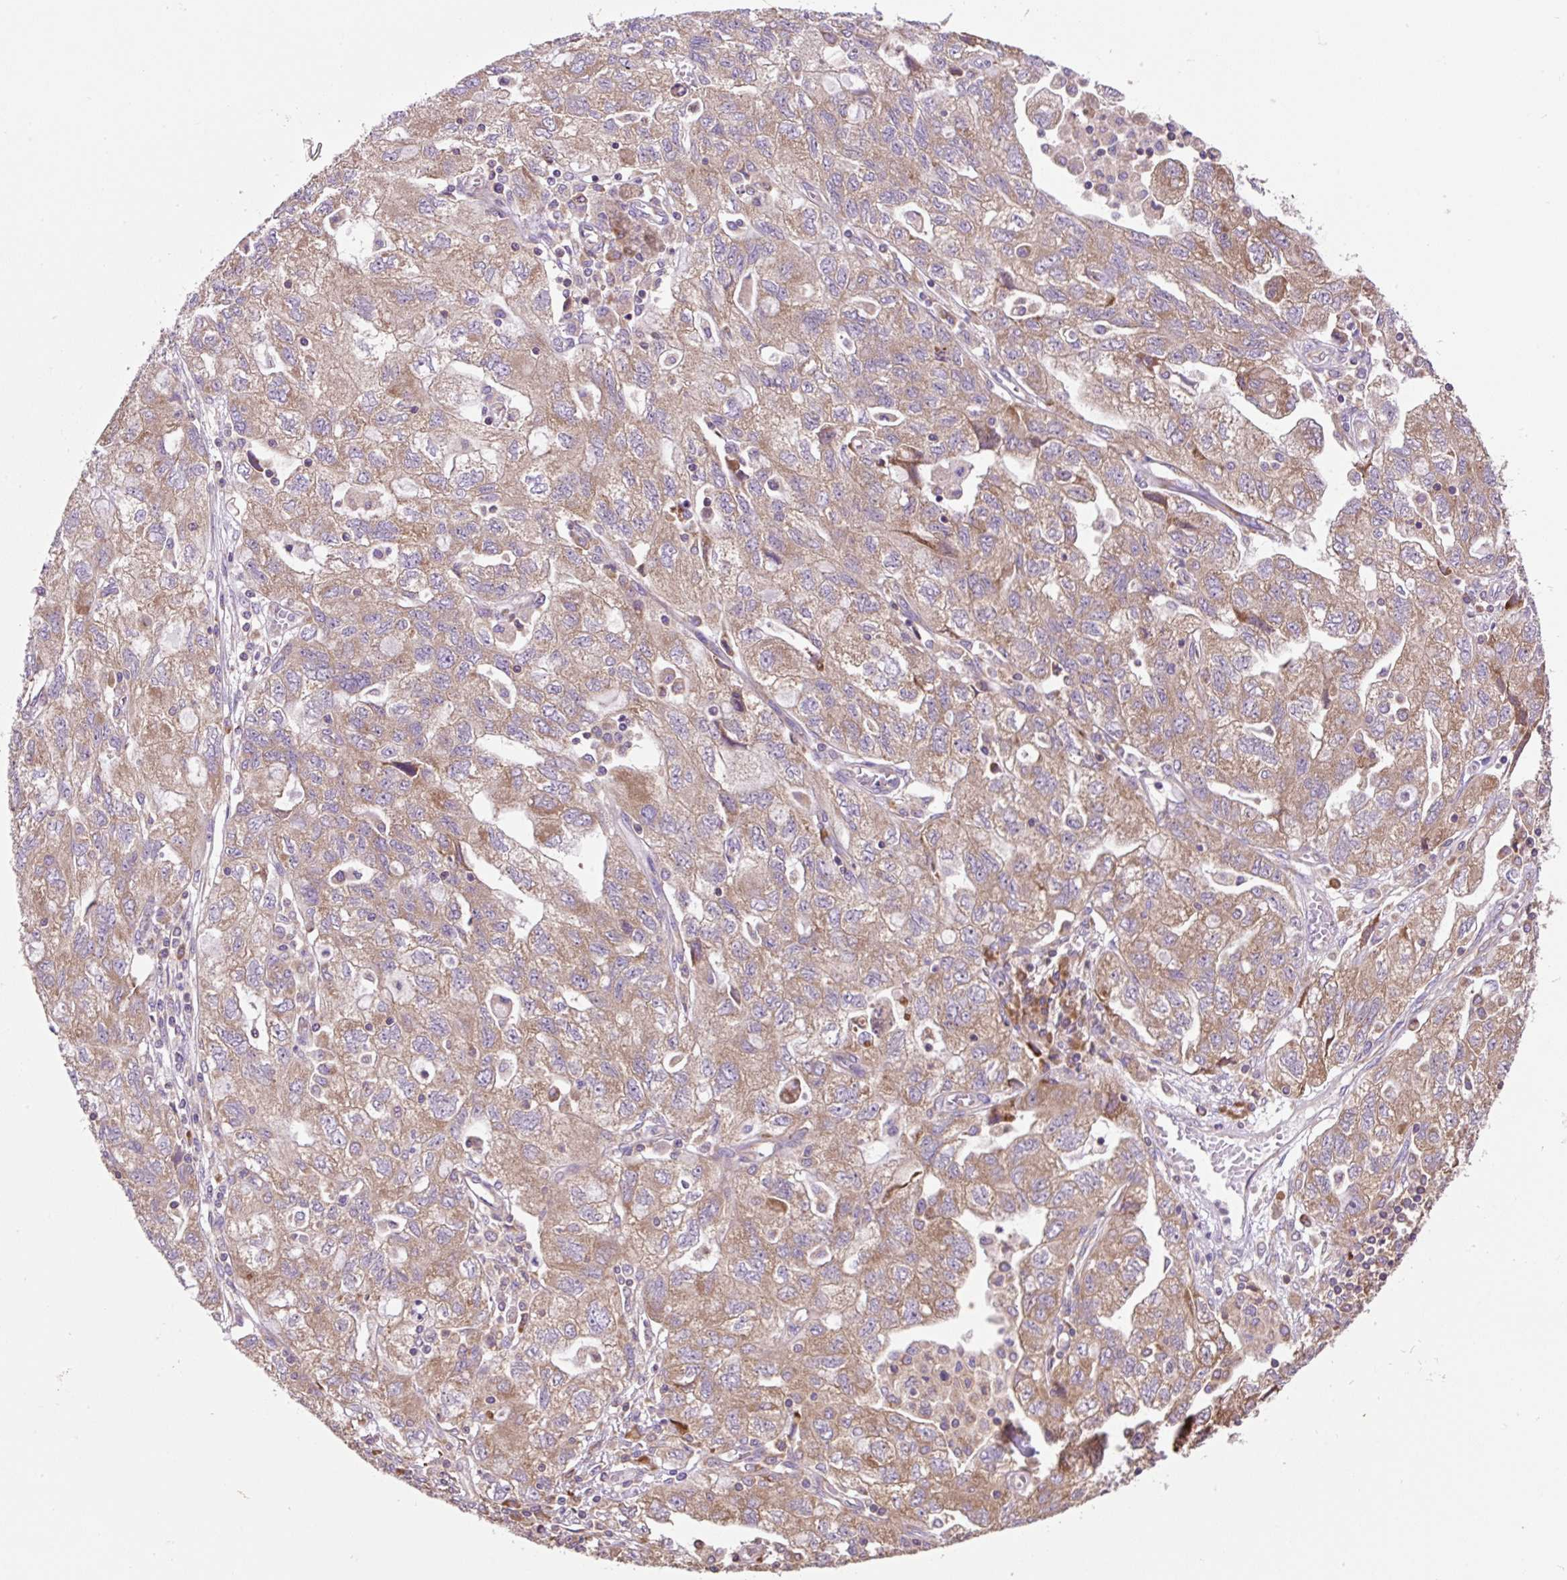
{"staining": {"intensity": "moderate", "quantity": "25%-75%", "location": "cytoplasmic/membranous"}, "tissue": "ovarian cancer", "cell_type": "Tumor cells", "image_type": "cancer", "snomed": [{"axis": "morphology", "description": "Carcinoma, NOS"}, {"axis": "morphology", "description": "Cystadenocarcinoma, serous, NOS"}, {"axis": "topography", "description": "Ovary"}], "caption": "Tumor cells display medium levels of moderate cytoplasmic/membranous positivity in about 25%-75% of cells in human ovarian serous cystadenocarcinoma. (Brightfield microscopy of DAB IHC at high magnification).", "gene": "RPS23", "patient": {"sex": "female", "age": 69}}